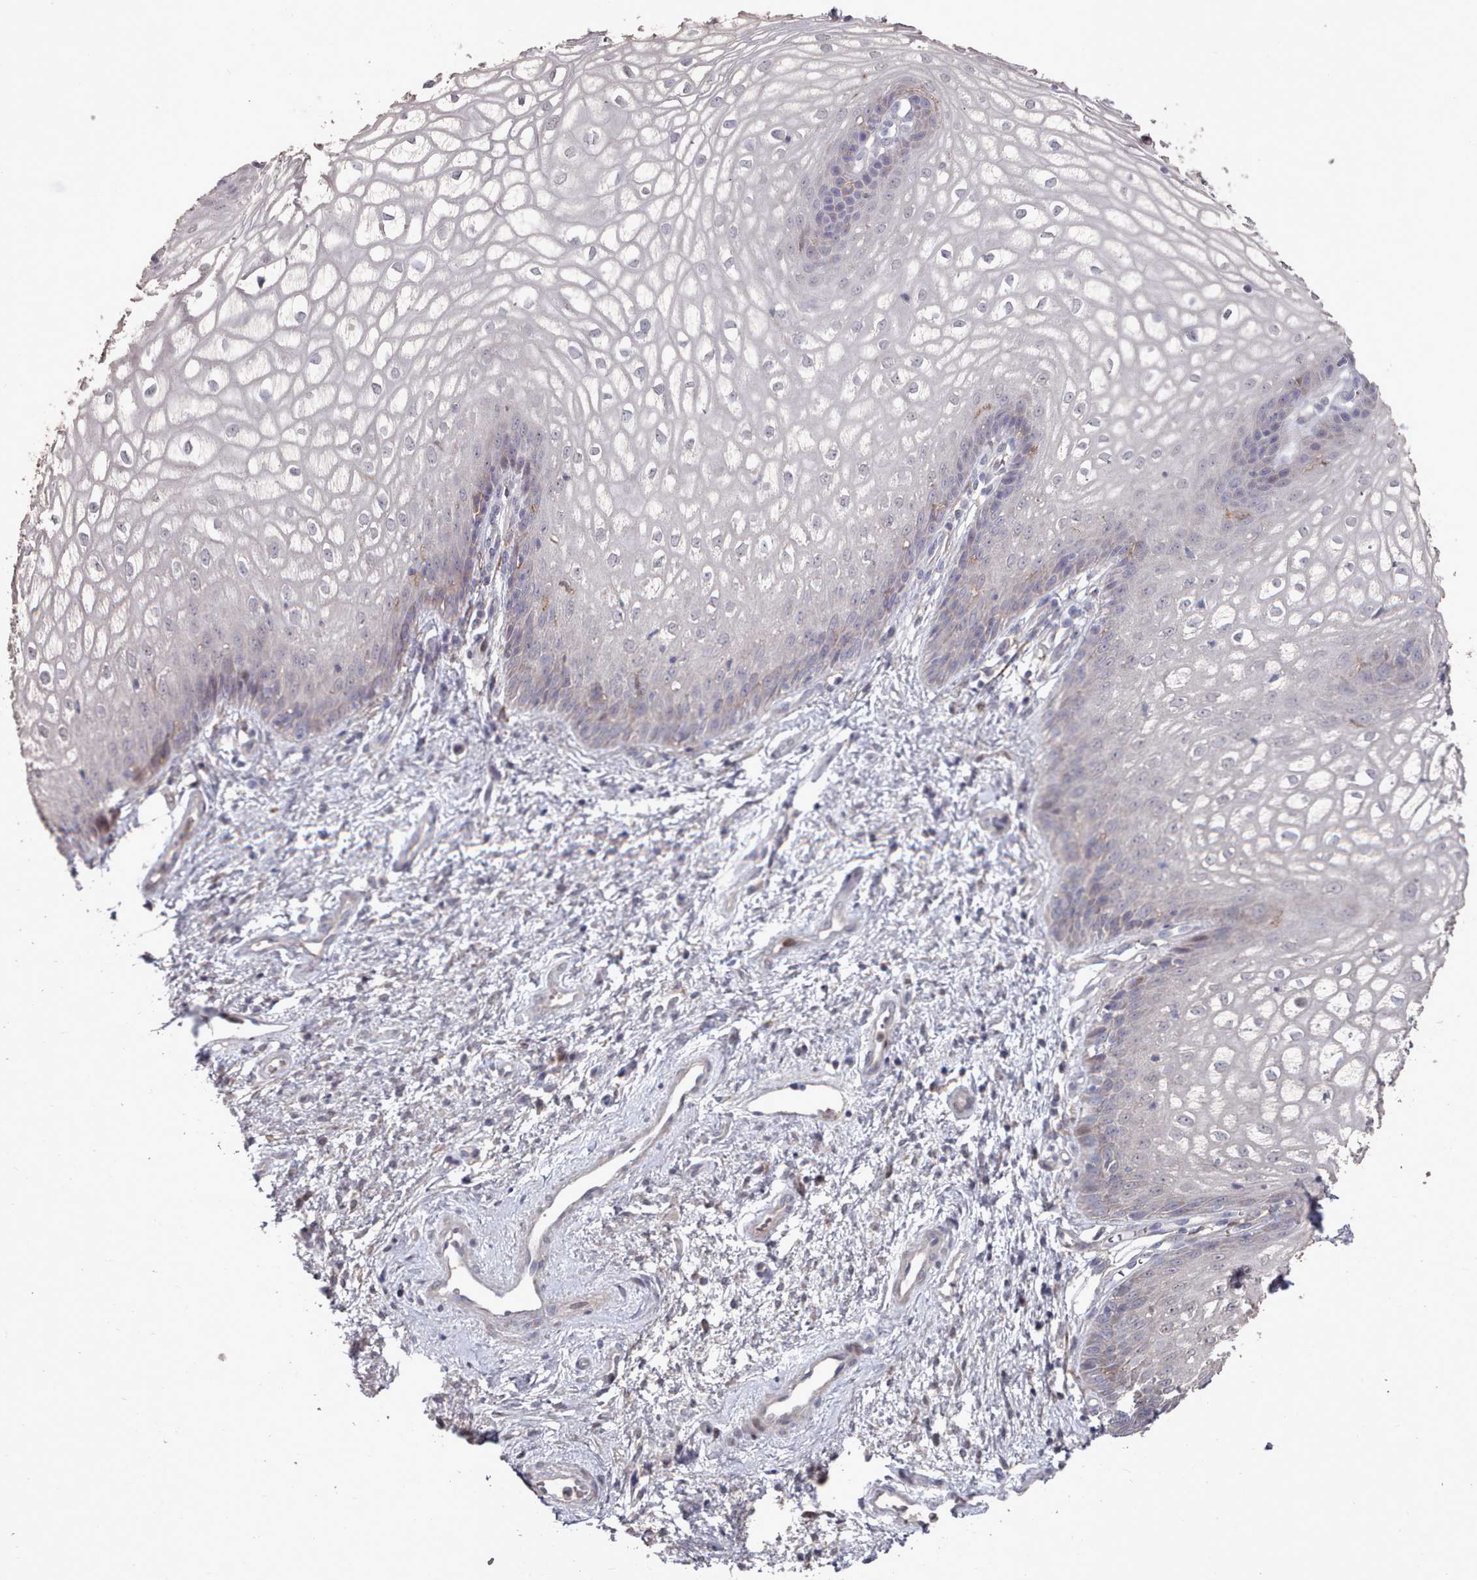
{"staining": {"intensity": "negative", "quantity": "none", "location": "none"}, "tissue": "vagina", "cell_type": "Squamous epithelial cells", "image_type": "normal", "snomed": [{"axis": "morphology", "description": "Normal tissue, NOS"}, {"axis": "topography", "description": "Vagina"}], "caption": "A photomicrograph of human vagina is negative for staining in squamous epithelial cells. (Stains: DAB (3,3'-diaminobenzidine) immunohistochemistry with hematoxylin counter stain, Microscopy: brightfield microscopy at high magnification).", "gene": "COL8A2", "patient": {"sex": "female", "age": 34}}